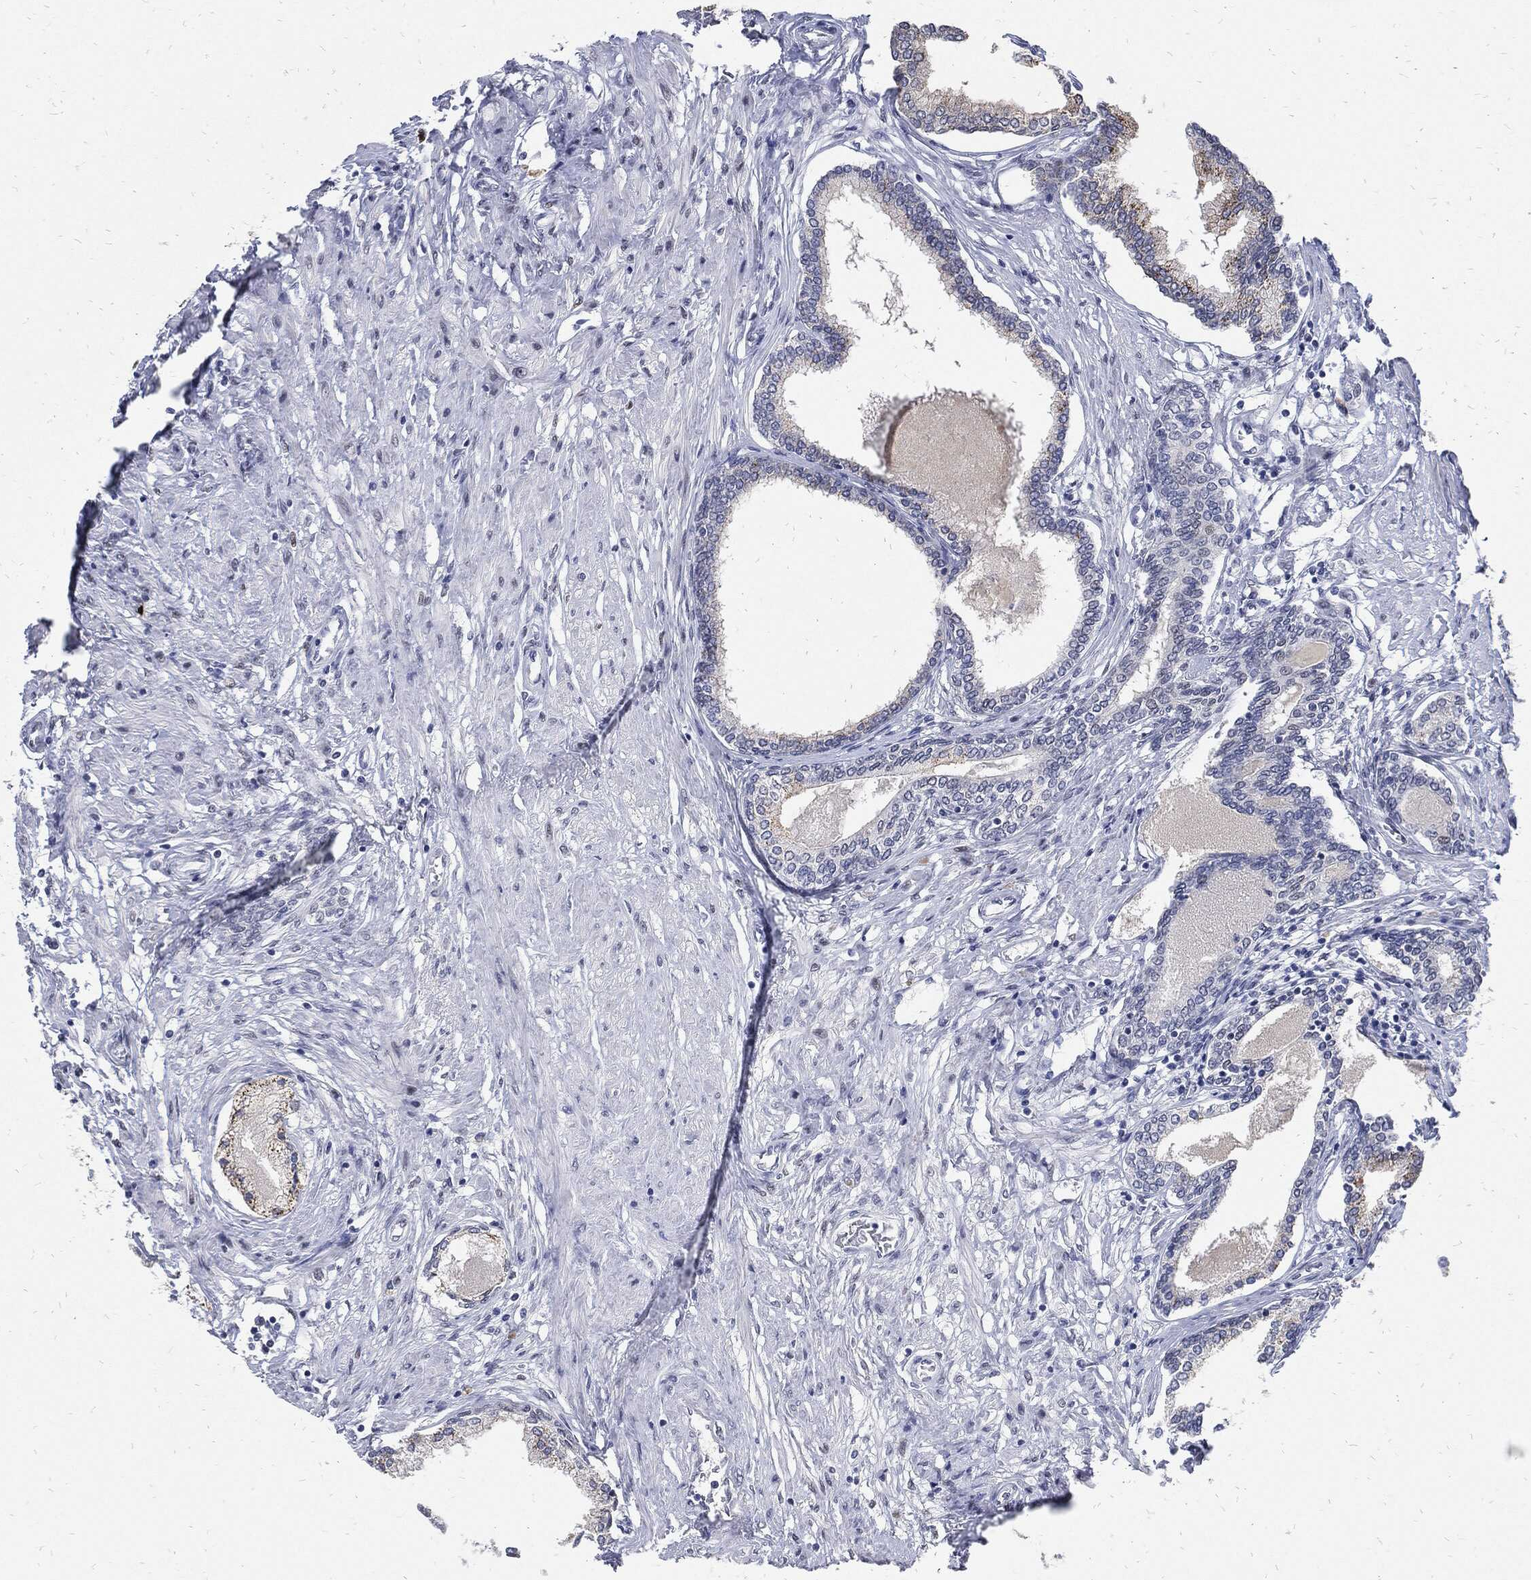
{"staining": {"intensity": "weak", "quantity": "<25%", "location": "cytoplasmic/membranous"}, "tissue": "prostate cancer", "cell_type": "Tumor cells", "image_type": "cancer", "snomed": [{"axis": "morphology", "description": "Adenocarcinoma, Low grade"}, {"axis": "topography", "description": "Prostate and seminal vesicle, NOS"}], "caption": "Protein analysis of prostate cancer (low-grade adenocarcinoma) shows no significant positivity in tumor cells. Brightfield microscopy of IHC stained with DAB (3,3'-diaminobenzidine) (brown) and hematoxylin (blue), captured at high magnification.", "gene": "JUN", "patient": {"sex": "male", "age": 61}}